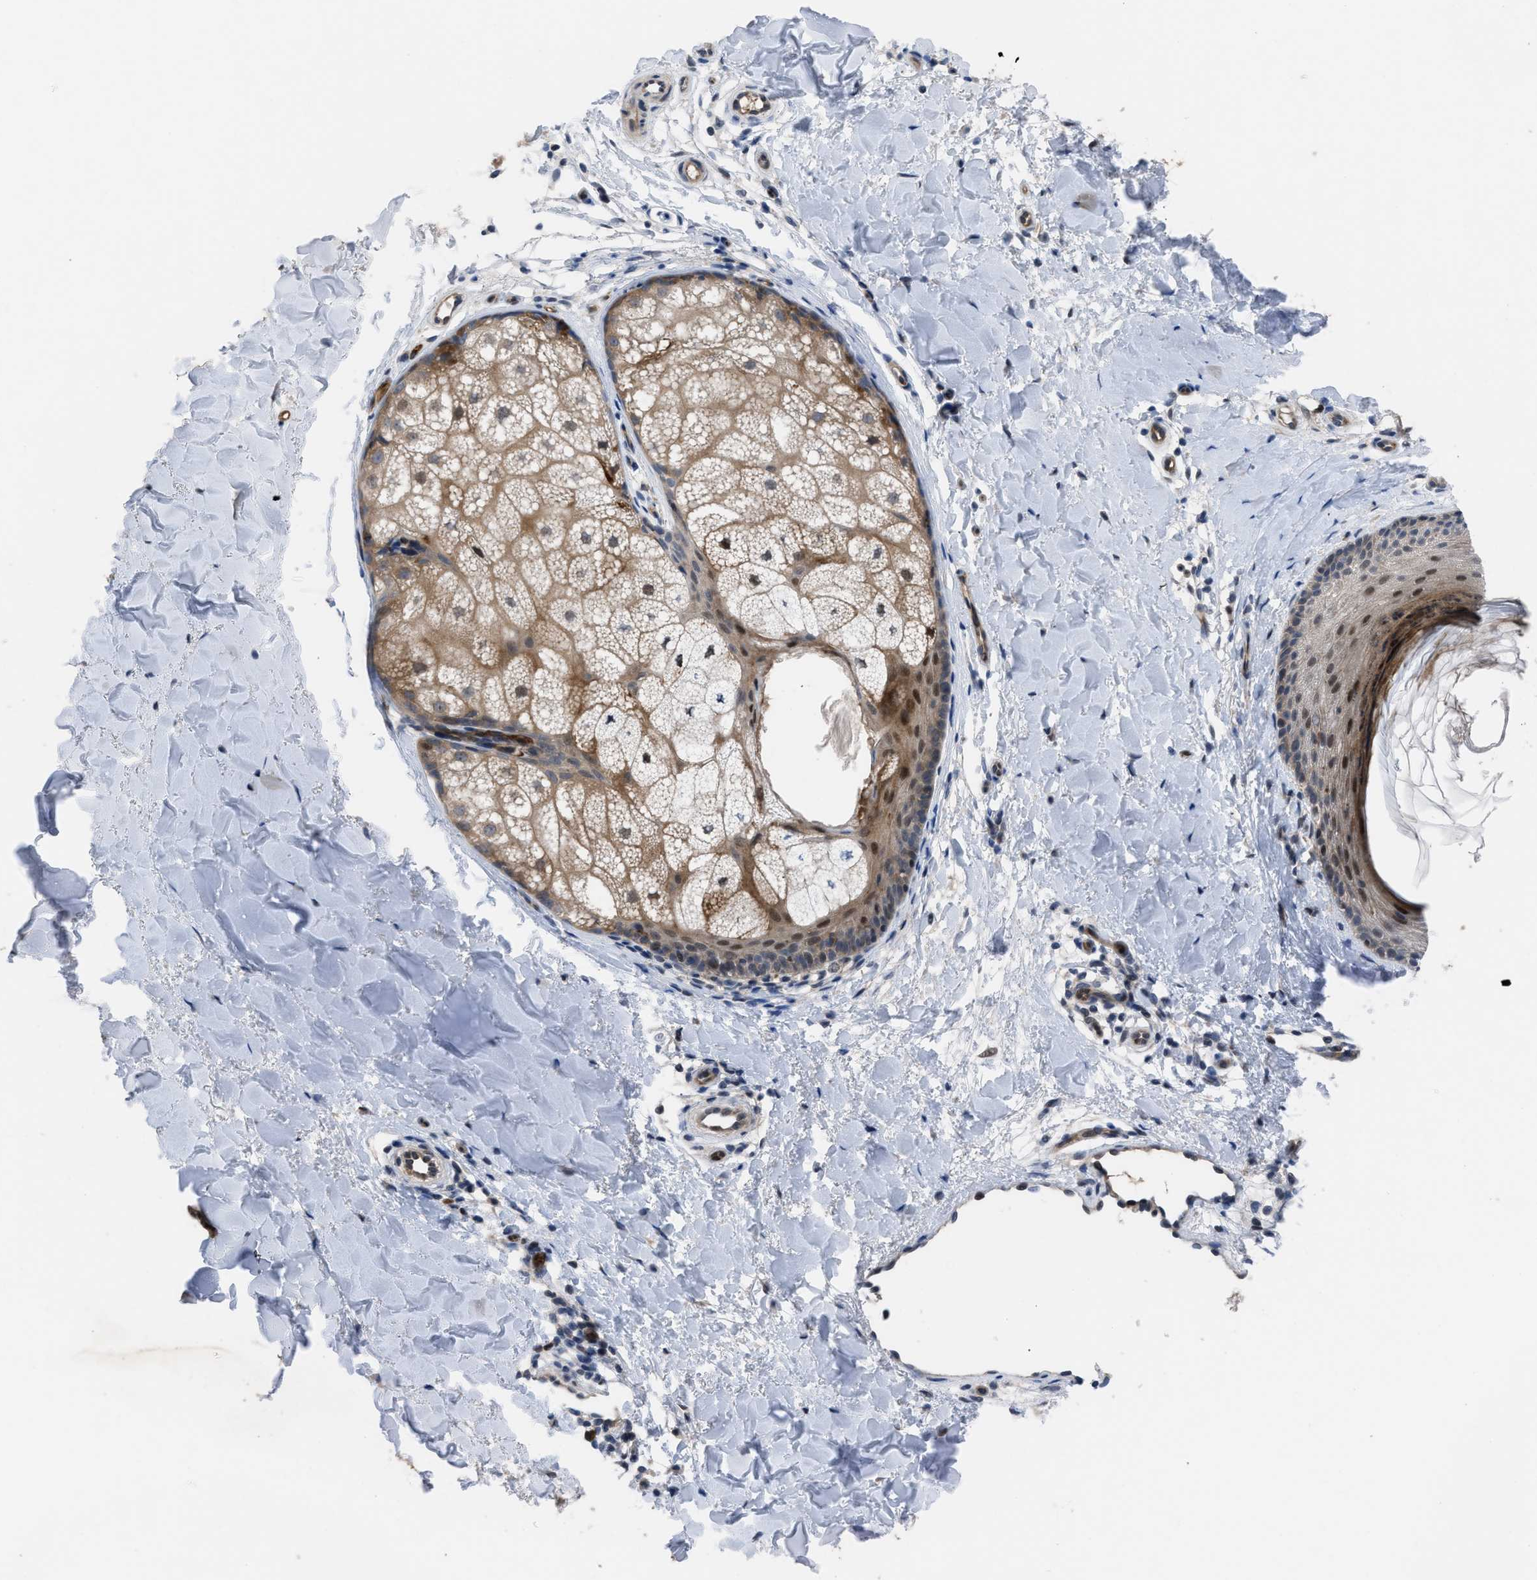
{"staining": {"intensity": "weak", "quantity": "25%-75%", "location": "cytoplasmic/membranous"}, "tissue": "skin", "cell_type": "Fibroblasts", "image_type": "normal", "snomed": [{"axis": "morphology", "description": "Normal tissue, NOS"}, {"axis": "morphology", "description": "Malignant melanoma, Metastatic site"}, {"axis": "topography", "description": "Skin"}], "caption": "Skin stained with immunohistochemistry (IHC) shows weak cytoplasmic/membranous positivity in about 25%-75% of fibroblasts. (brown staining indicates protein expression, while blue staining denotes nuclei).", "gene": "IL17RE", "patient": {"sex": "male", "age": 41}}